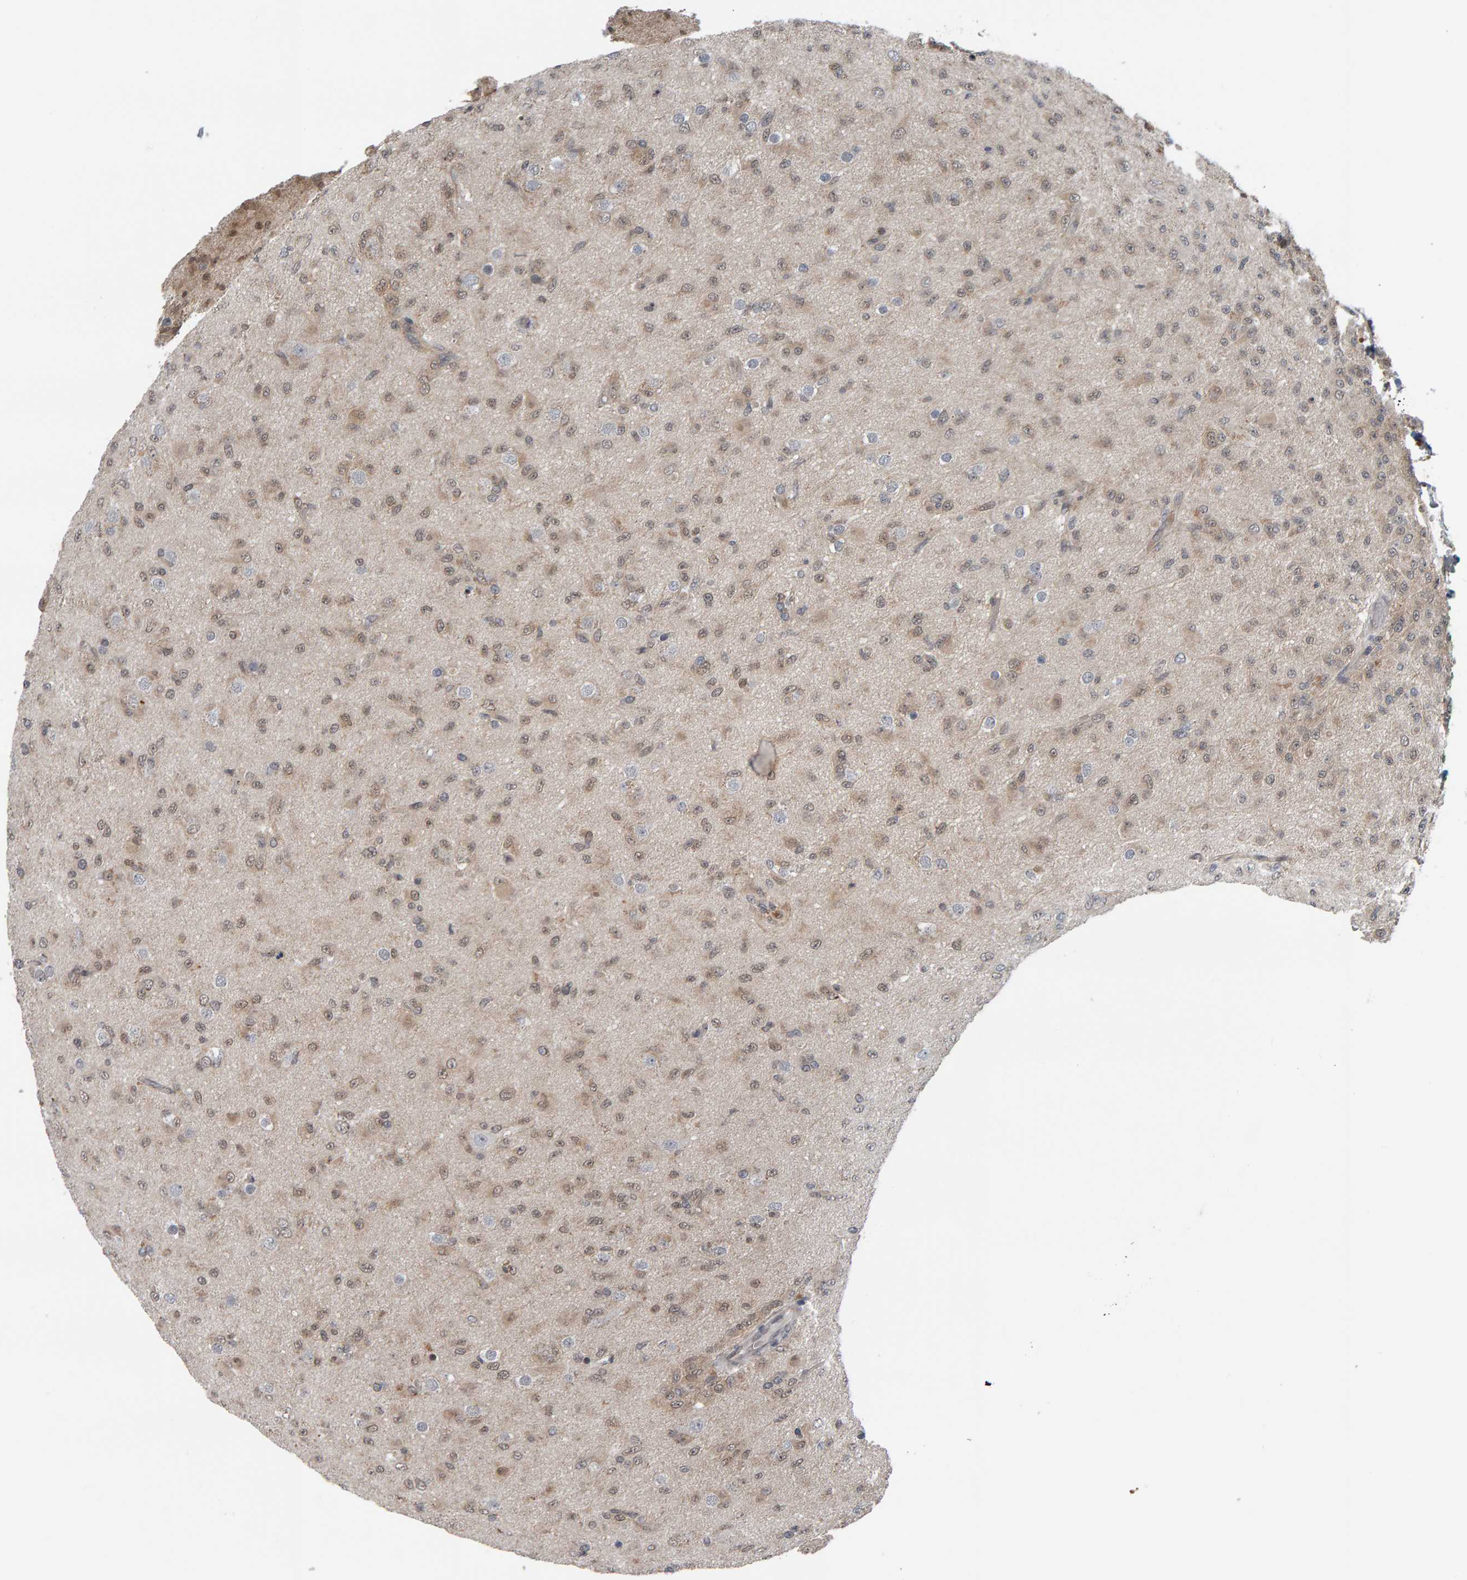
{"staining": {"intensity": "weak", "quantity": ">75%", "location": "nuclear"}, "tissue": "glioma", "cell_type": "Tumor cells", "image_type": "cancer", "snomed": [{"axis": "morphology", "description": "Glioma, malignant, Low grade"}, {"axis": "topography", "description": "Brain"}], "caption": "Immunohistochemistry (DAB) staining of human glioma demonstrates weak nuclear protein staining in about >75% of tumor cells.", "gene": "COASY", "patient": {"sex": "male", "age": 65}}